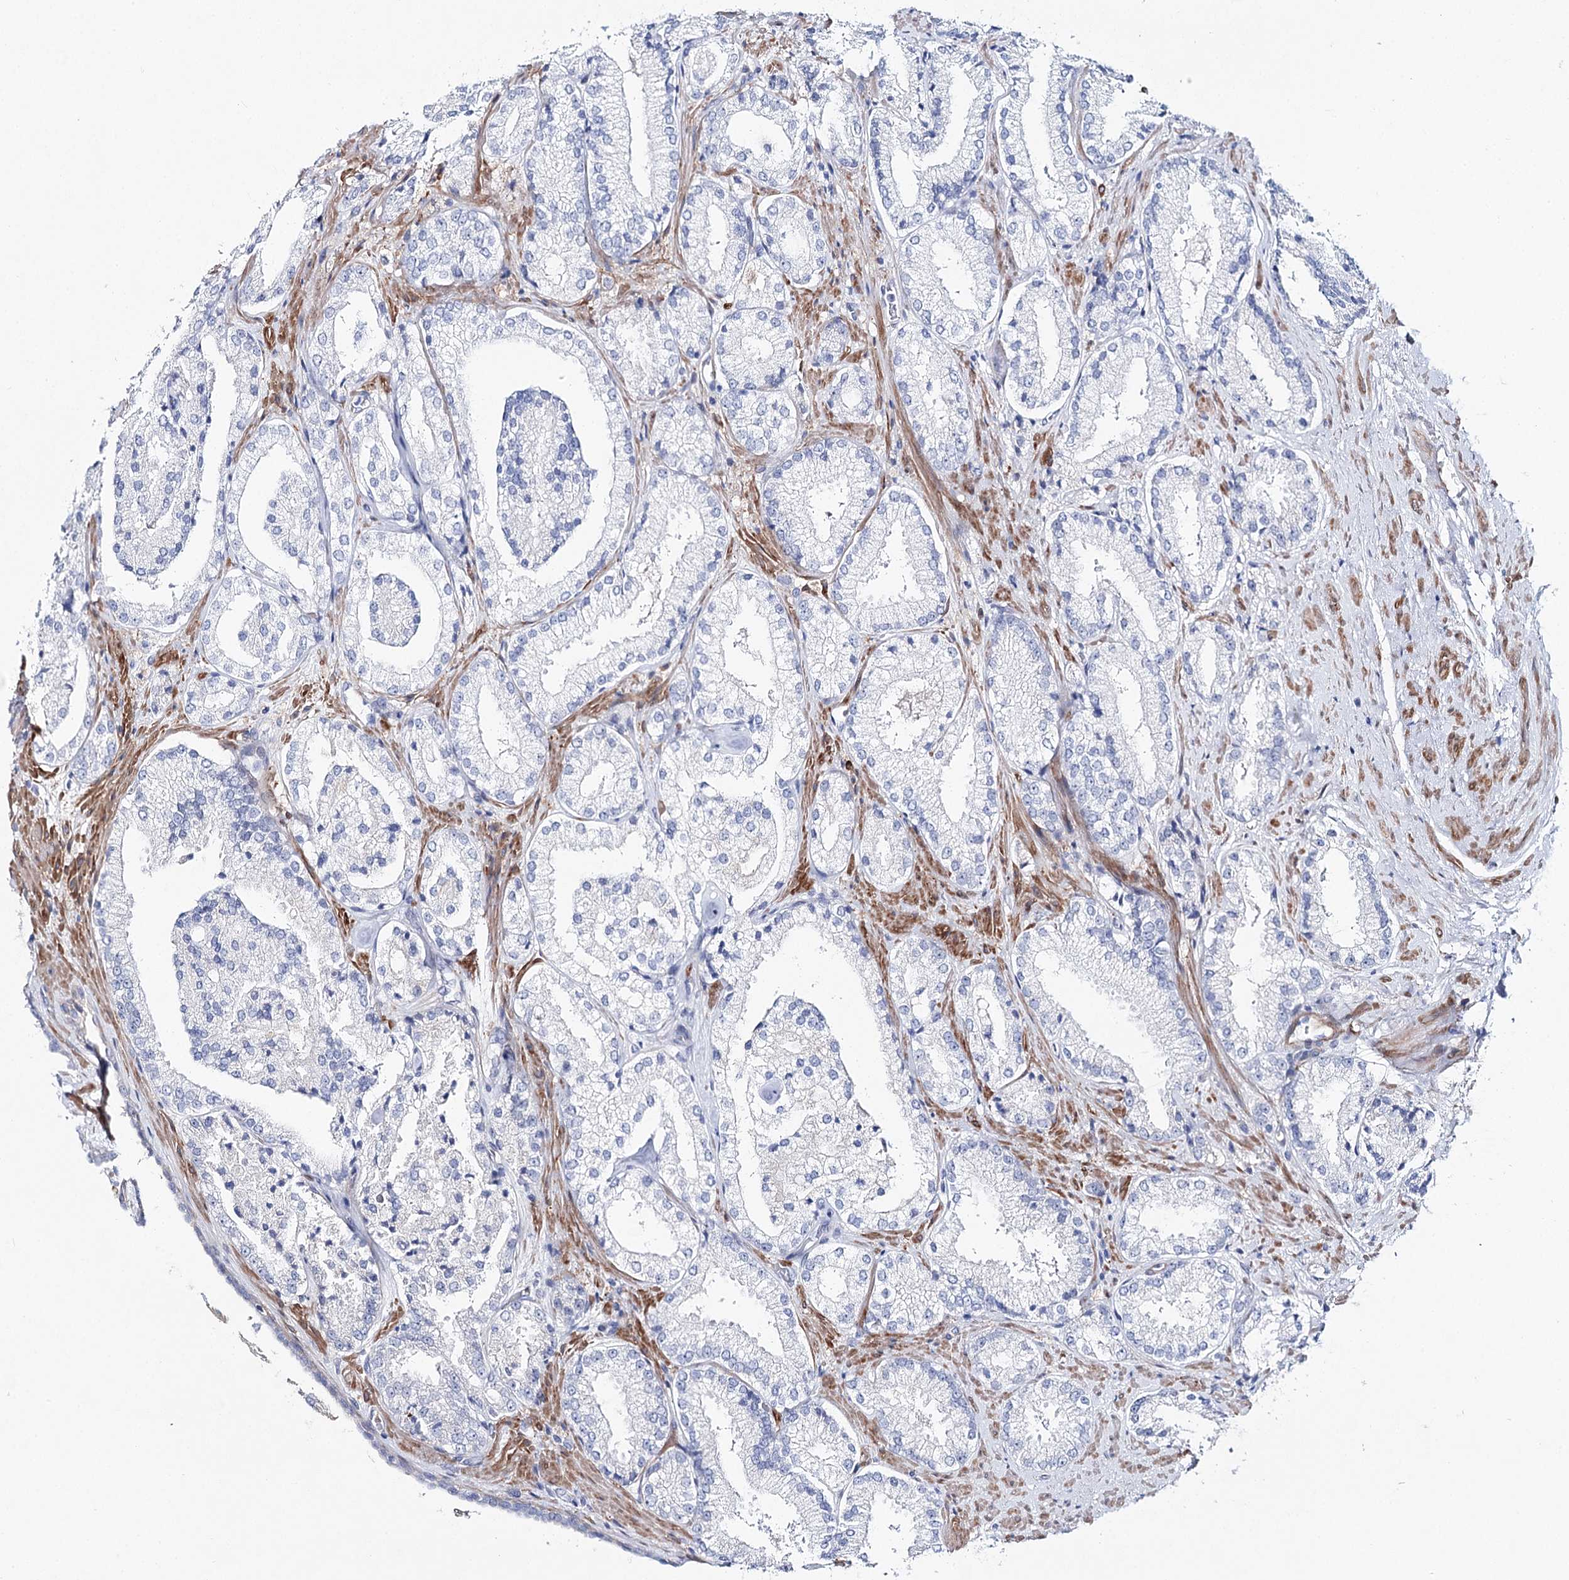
{"staining": {"intensity": "negative", "quantity": "none", "location": "none"}, "tissue": "prostate cancer", "cell_type": "Tumor cells", "image_type": "cancer", "snomed": [{"axis": "morphology", "description": "Adenocarcinoma, High grade"}, {"axis": "topography", "description": "Prostate"}], "caption": "A histopathology image of human adenocarcinoma (high-grade) (prostate) is negative for staining in tumor cells.", "gene": "ANKRD23", "patient": {"sex": "male", "age": 73}}